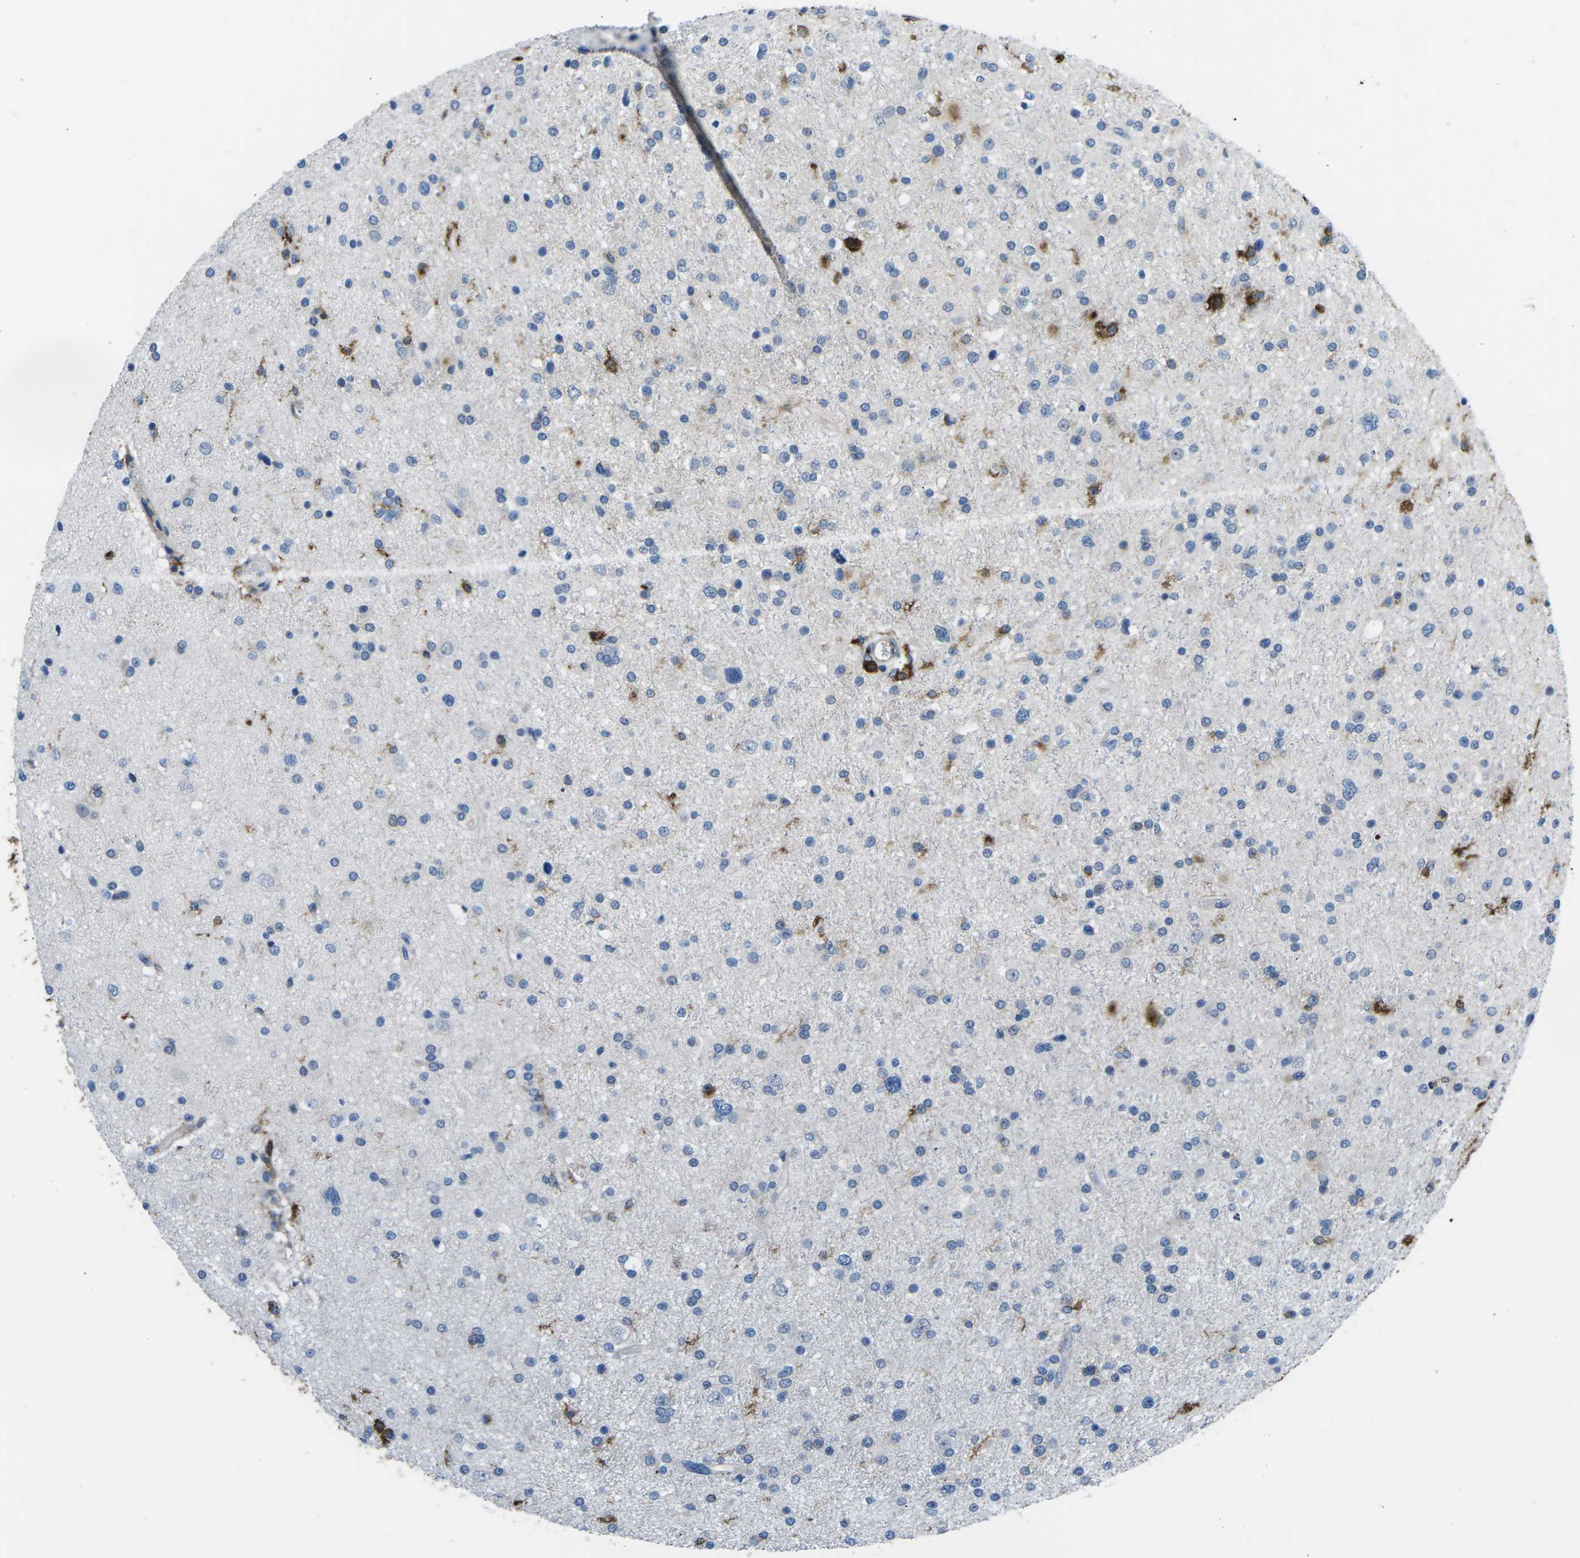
{"staining": {"intensity": "negative", "quantity": "none", "location": "none"}, "tissue": "glioma", "cell_type": "Tumor cells", "image_type": "cancer", "snomed": [{"axis": "morphology", "description": "Glioma, malignant, High grade"}, {"axis": "topography", "description": "Brain"}], "caption": "An image of human glioma is negative for staining in tumor cells. (Brightfield microscopy of DAB immunohistochemistry (IHC) at high magnification).", "gene": "PTPN1", "patient": {"sex": "male", "age": 33}}